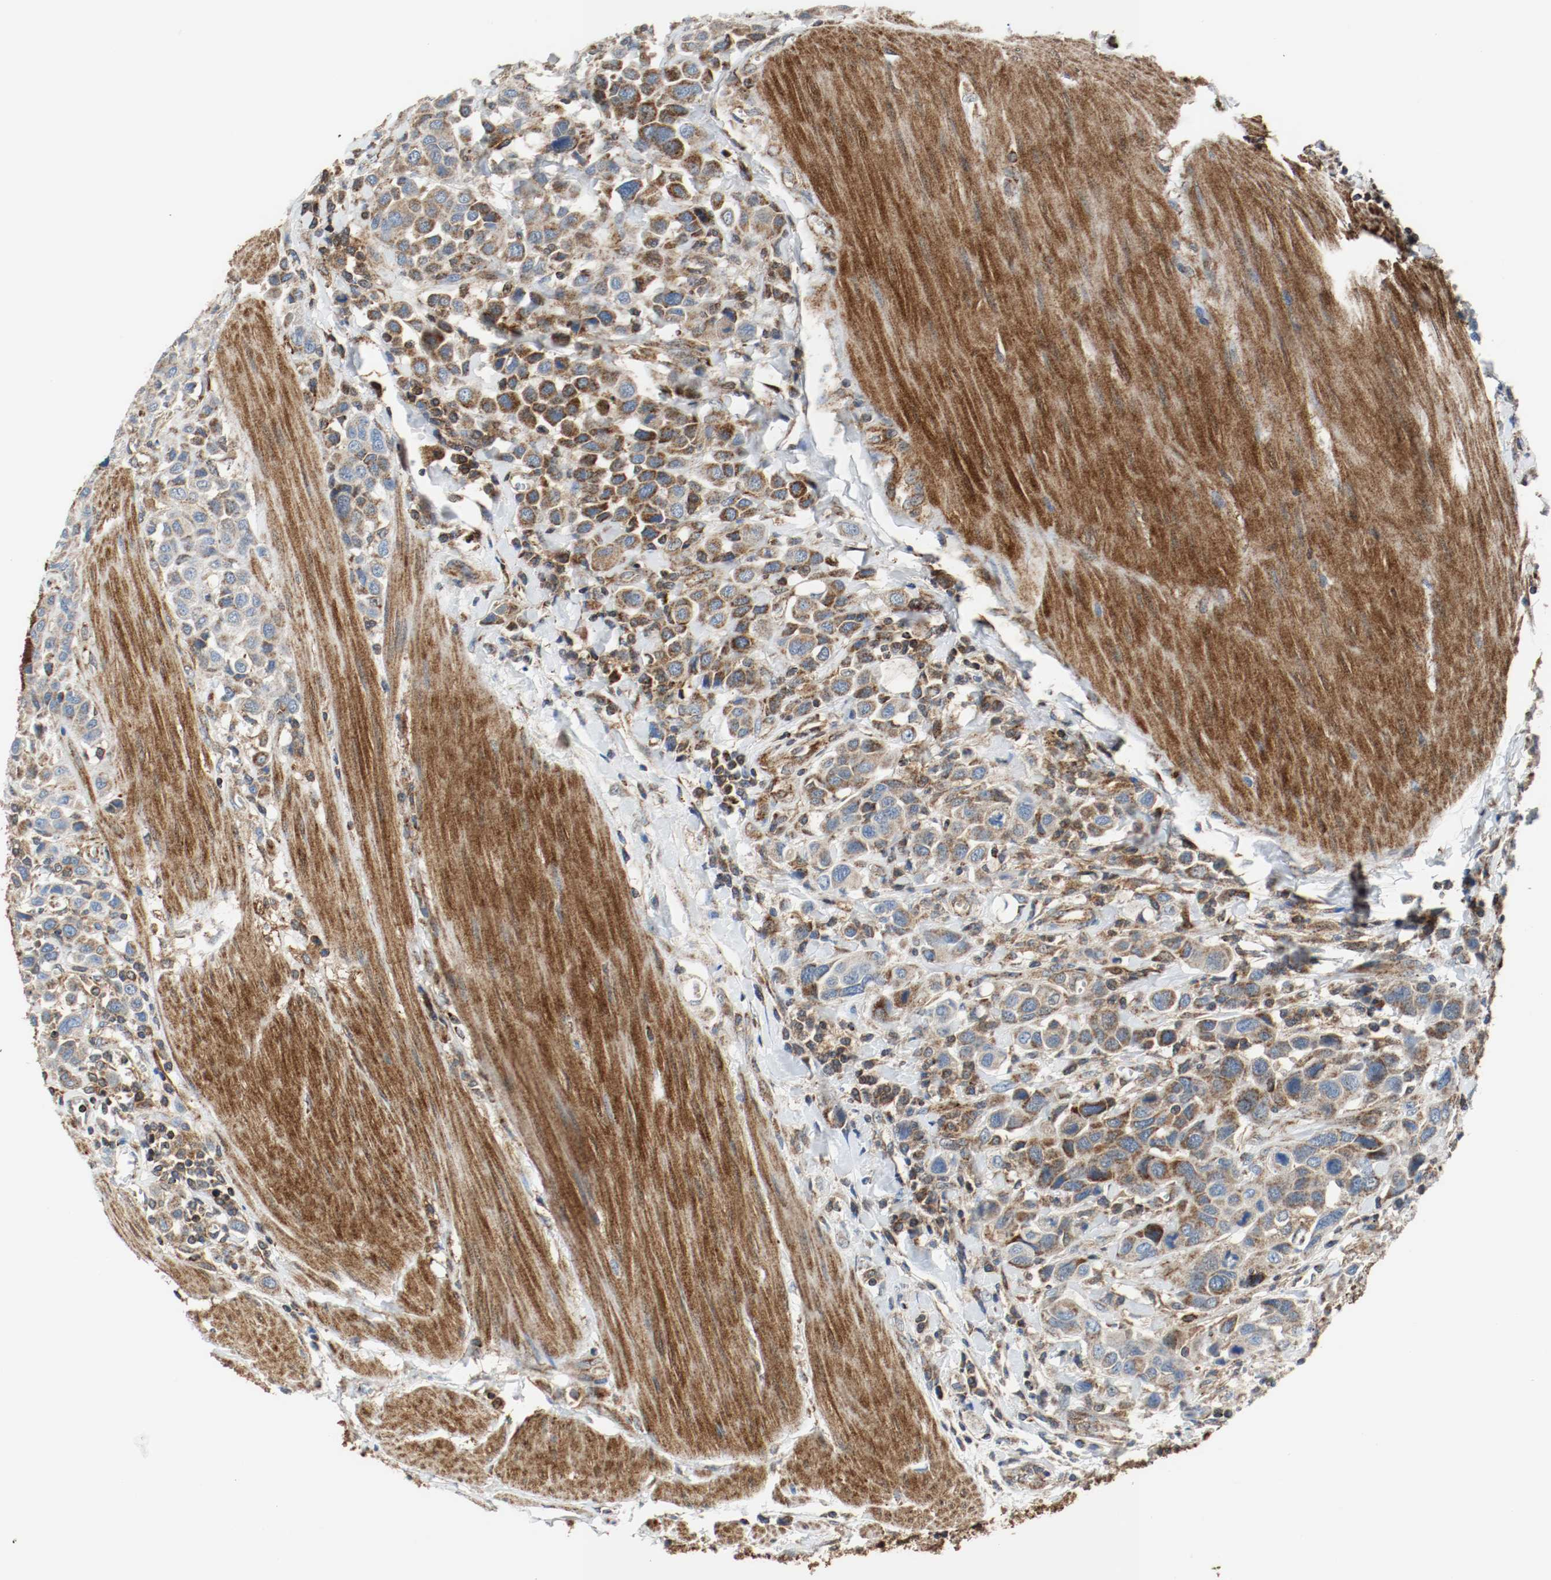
{"staining": {"intensity": "moderate", "quantity": ">75%", "location": "cytoplasmic/membranous"}, "tissue": "urothelial cancer", "cell_type": "Tumor cells", "image_type": "cancer", "snomed": [{"axis": "morphology", "description": "Urothelial carcinoma, High grade"}, {"axis": "topography", "description": "Urinary bladder"}], "caption": "Tumor cells reveal medium levels of moderate cytoplasmic/membranous expression in approximately >75% of cells in urothelial carcinoma (high-grade). The protein of interest is stained brown, and the nuclei are stained in blue (DAB (3,3'-diaminobenzidine) IHC with brightfield microscopy, high magnification).", "gene": "TXNRD1", "patient": {"sex": "male", "age": 50}}